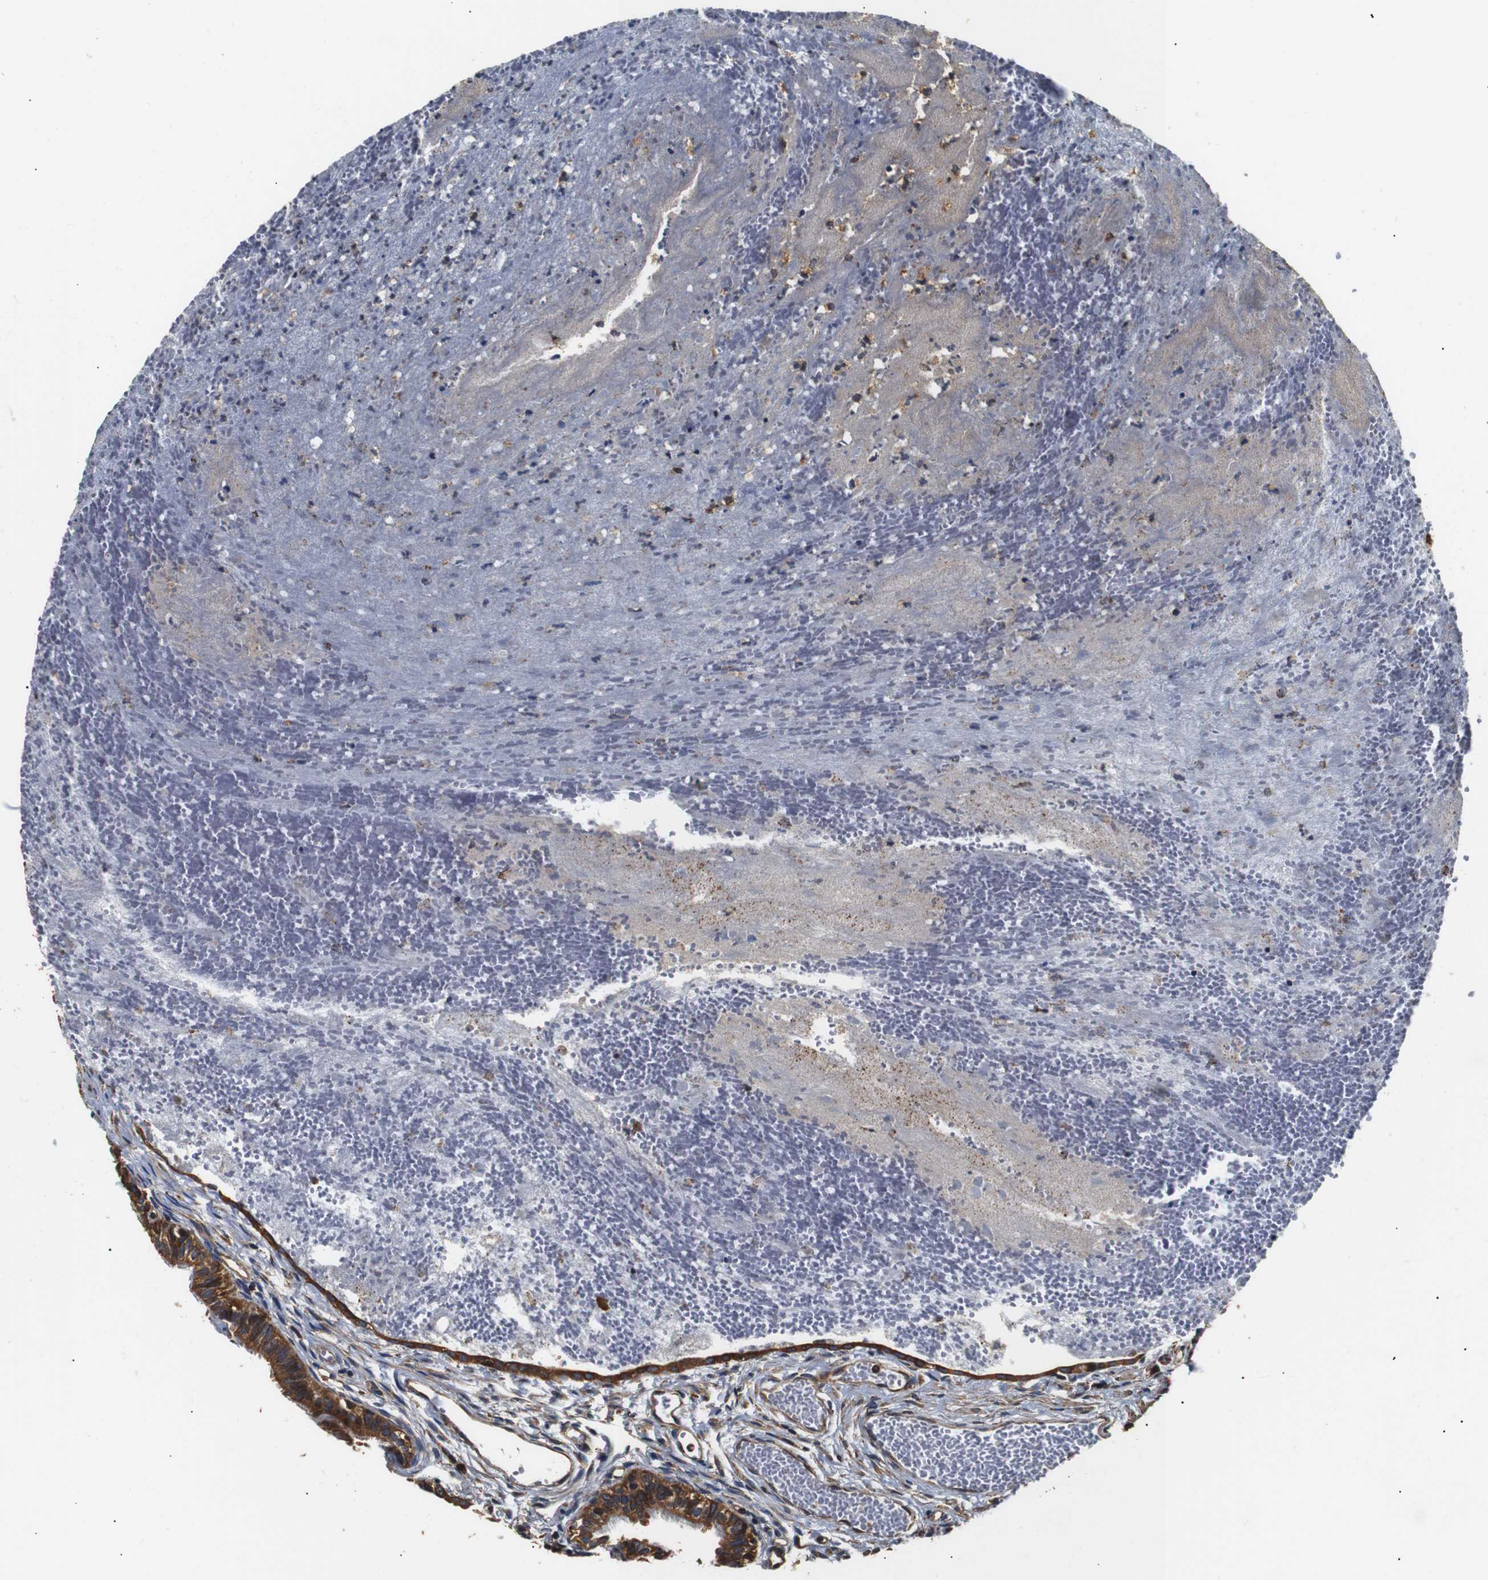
{"staining": {"intensity": "moderate", "quantity": ">75%", "location": "cytoplasmic/membranous"}, "tissue": "fallopian tube", "cell_type": "Glandular cells", "image_type": "normal", "snomed": [{"axis": "morphology", "description": "Normal tissue, NOS"}, {"axis": "topography", "description": "Fallopian tube"}, {"axis": "topography", "description": "Placenta"}], "caption": "Immunohistochemistry (IHC) of unremarkable fallopian tube reveals medium levels of moderate cytoplasmic/membranous expression in about >75% of glandular cells.", "gene": "HHIP", "patient": {"sex": "female", "age": 34}}